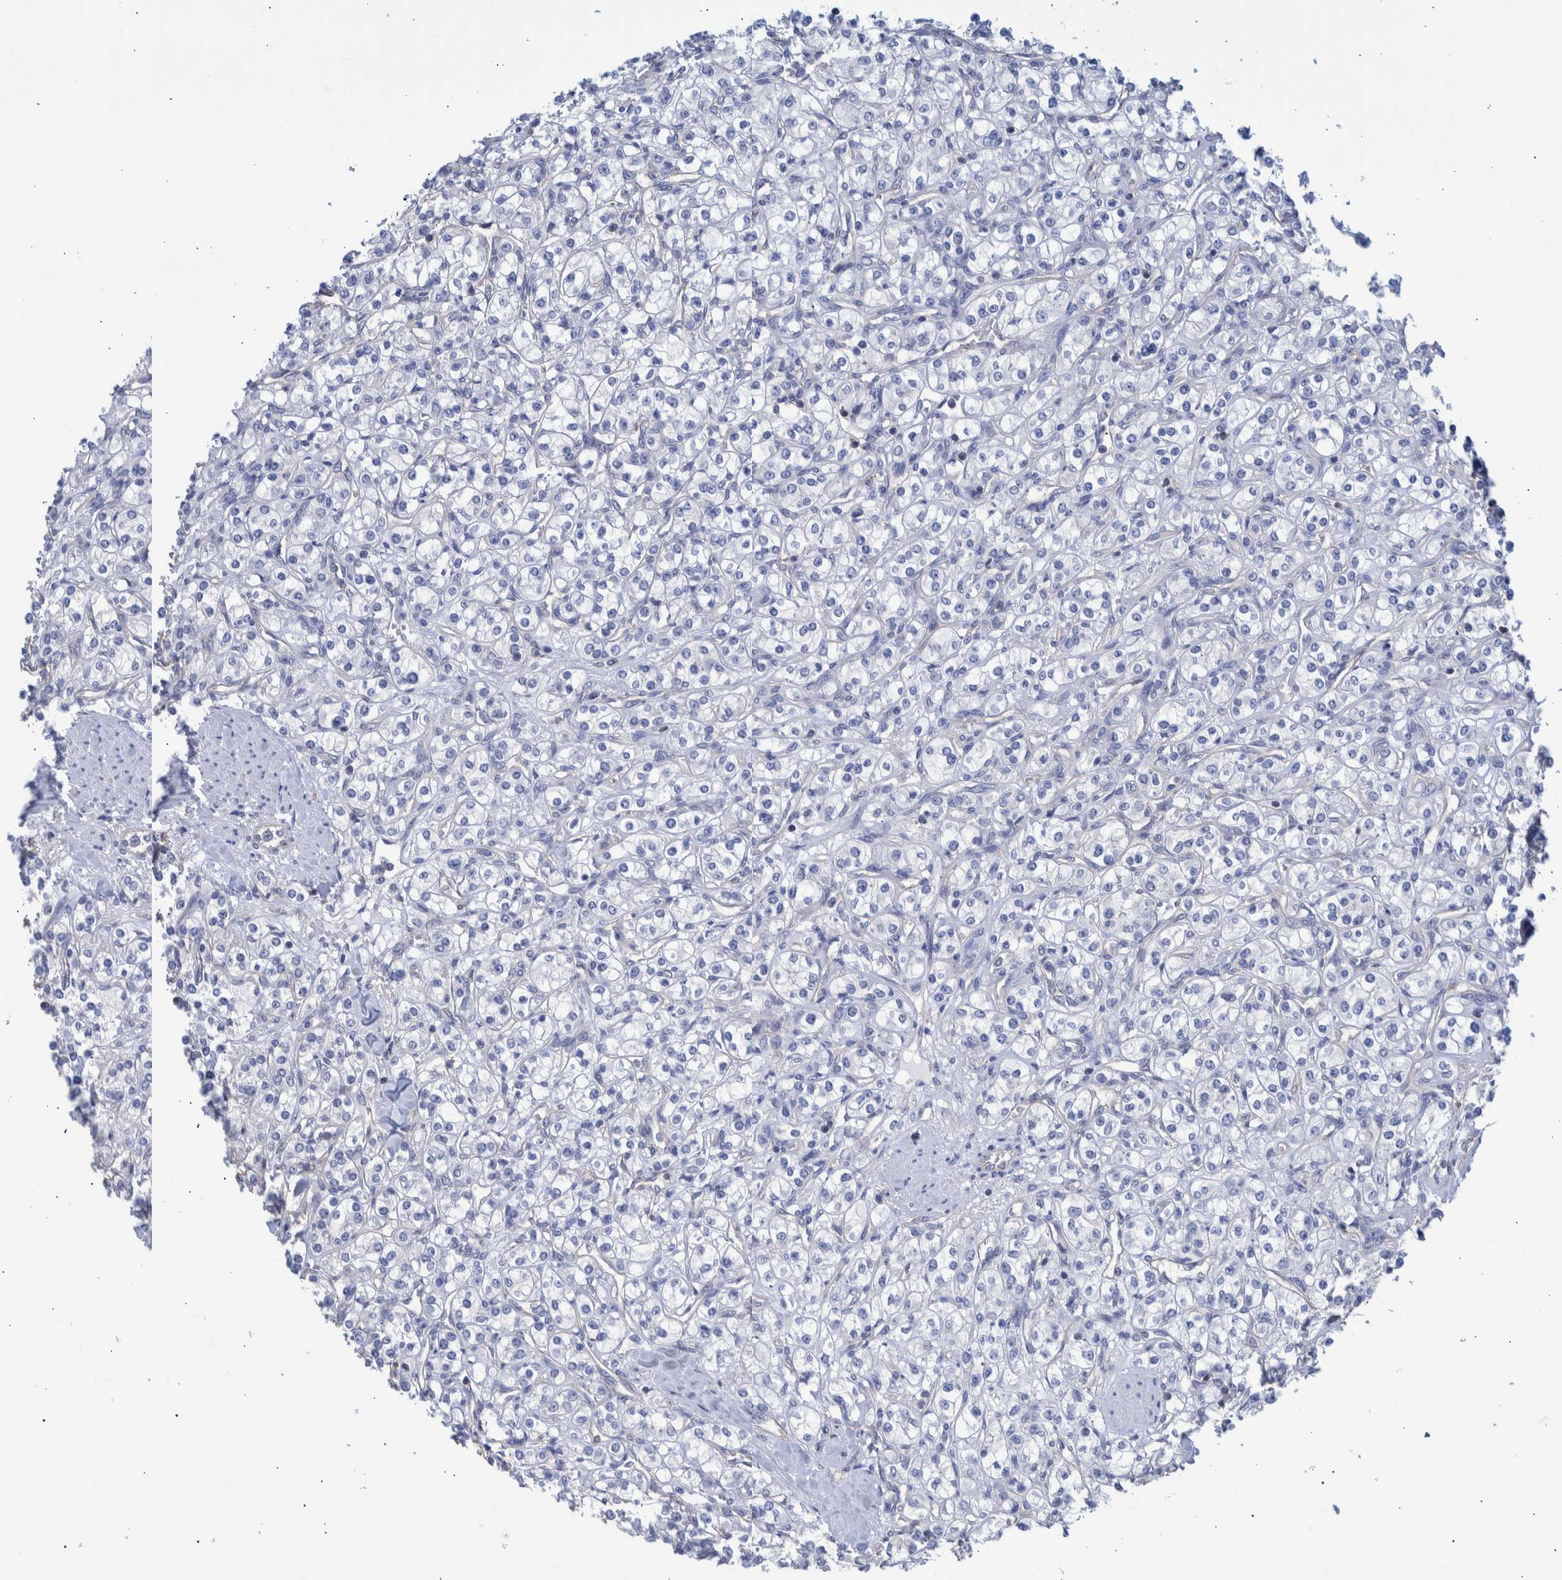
{"staining": {"intensity": "negative", "quantity": "none", "location": "none"}, "tissue": "renal cancer", "cell_type": "Tumor cells", "image_type": "cancer", "snomed": [{"axis": "morphology", "description": "Adenocarcinoma, NOS"}, {"axis": "topography", "description": "Kidney"}], "caption": "An immunohistochemistry (IHC) image of adenocarcinoma (renal) is shown. There is no staining in tumor cells of adenocarcinoma (renal). (Immunohistochemistry (ihc), brightfield microscopy, high magnification).", "gene": "PPP3CC", "patient": {"sex": "male", "age": 77}}